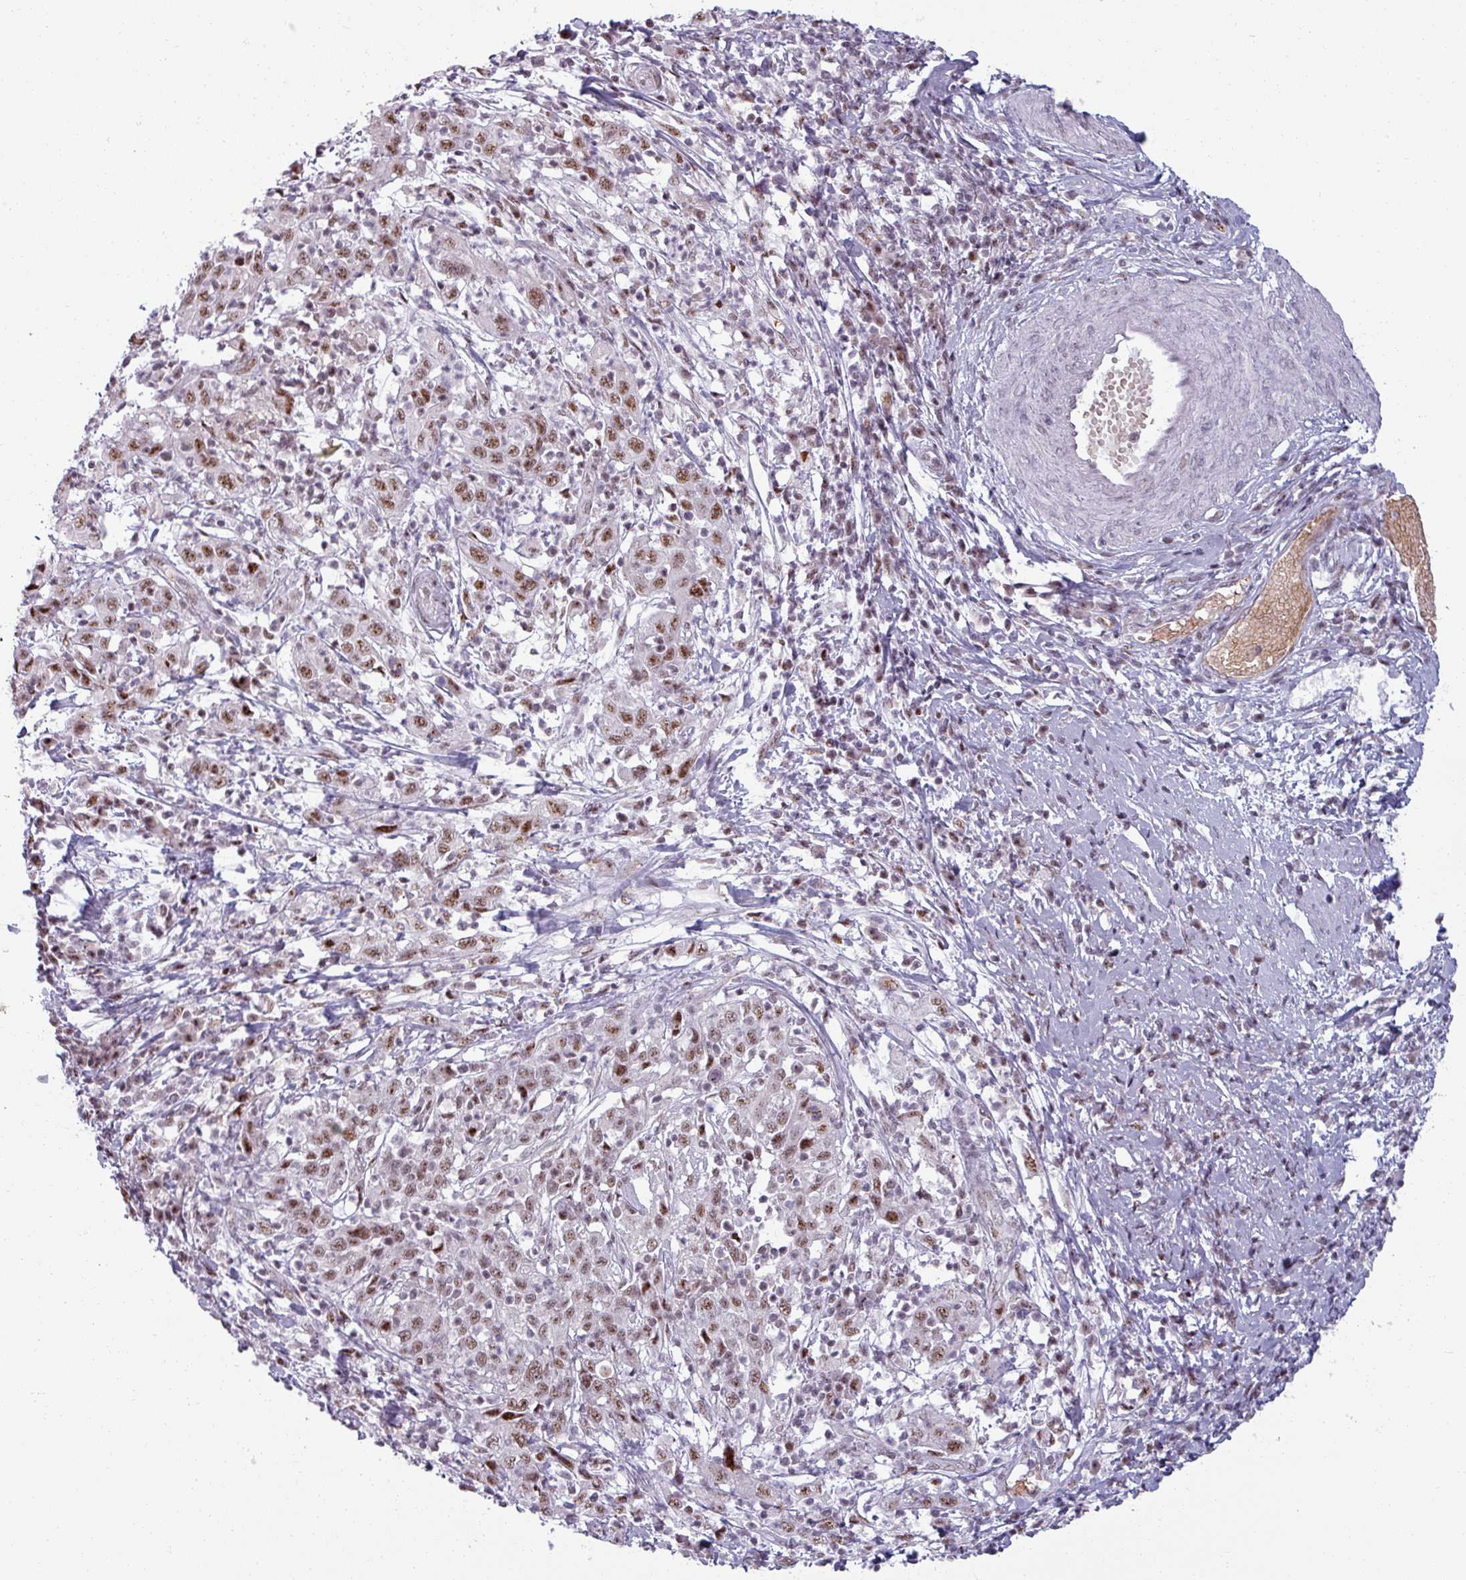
{"staining": {"intensity": "moderate", "quantity": ">75%", "location": "nuclear"}, "tissue": "cervical cancer", "cell_type": "Tumor cells", "image_type": "cancer", "snomed": [{"axis": "morphology", "description": "Squamous cell carcinoma, NOS"}, {"axis": "topography", "description": "Cervix"}], "caption": "Immunohistochemical staining of cervical cancer displays moderate nuclear protein staining in approximately >75% of tumor cells.", "gene": "NCOR1", "patient": {"sex": "female", "age": 46}}